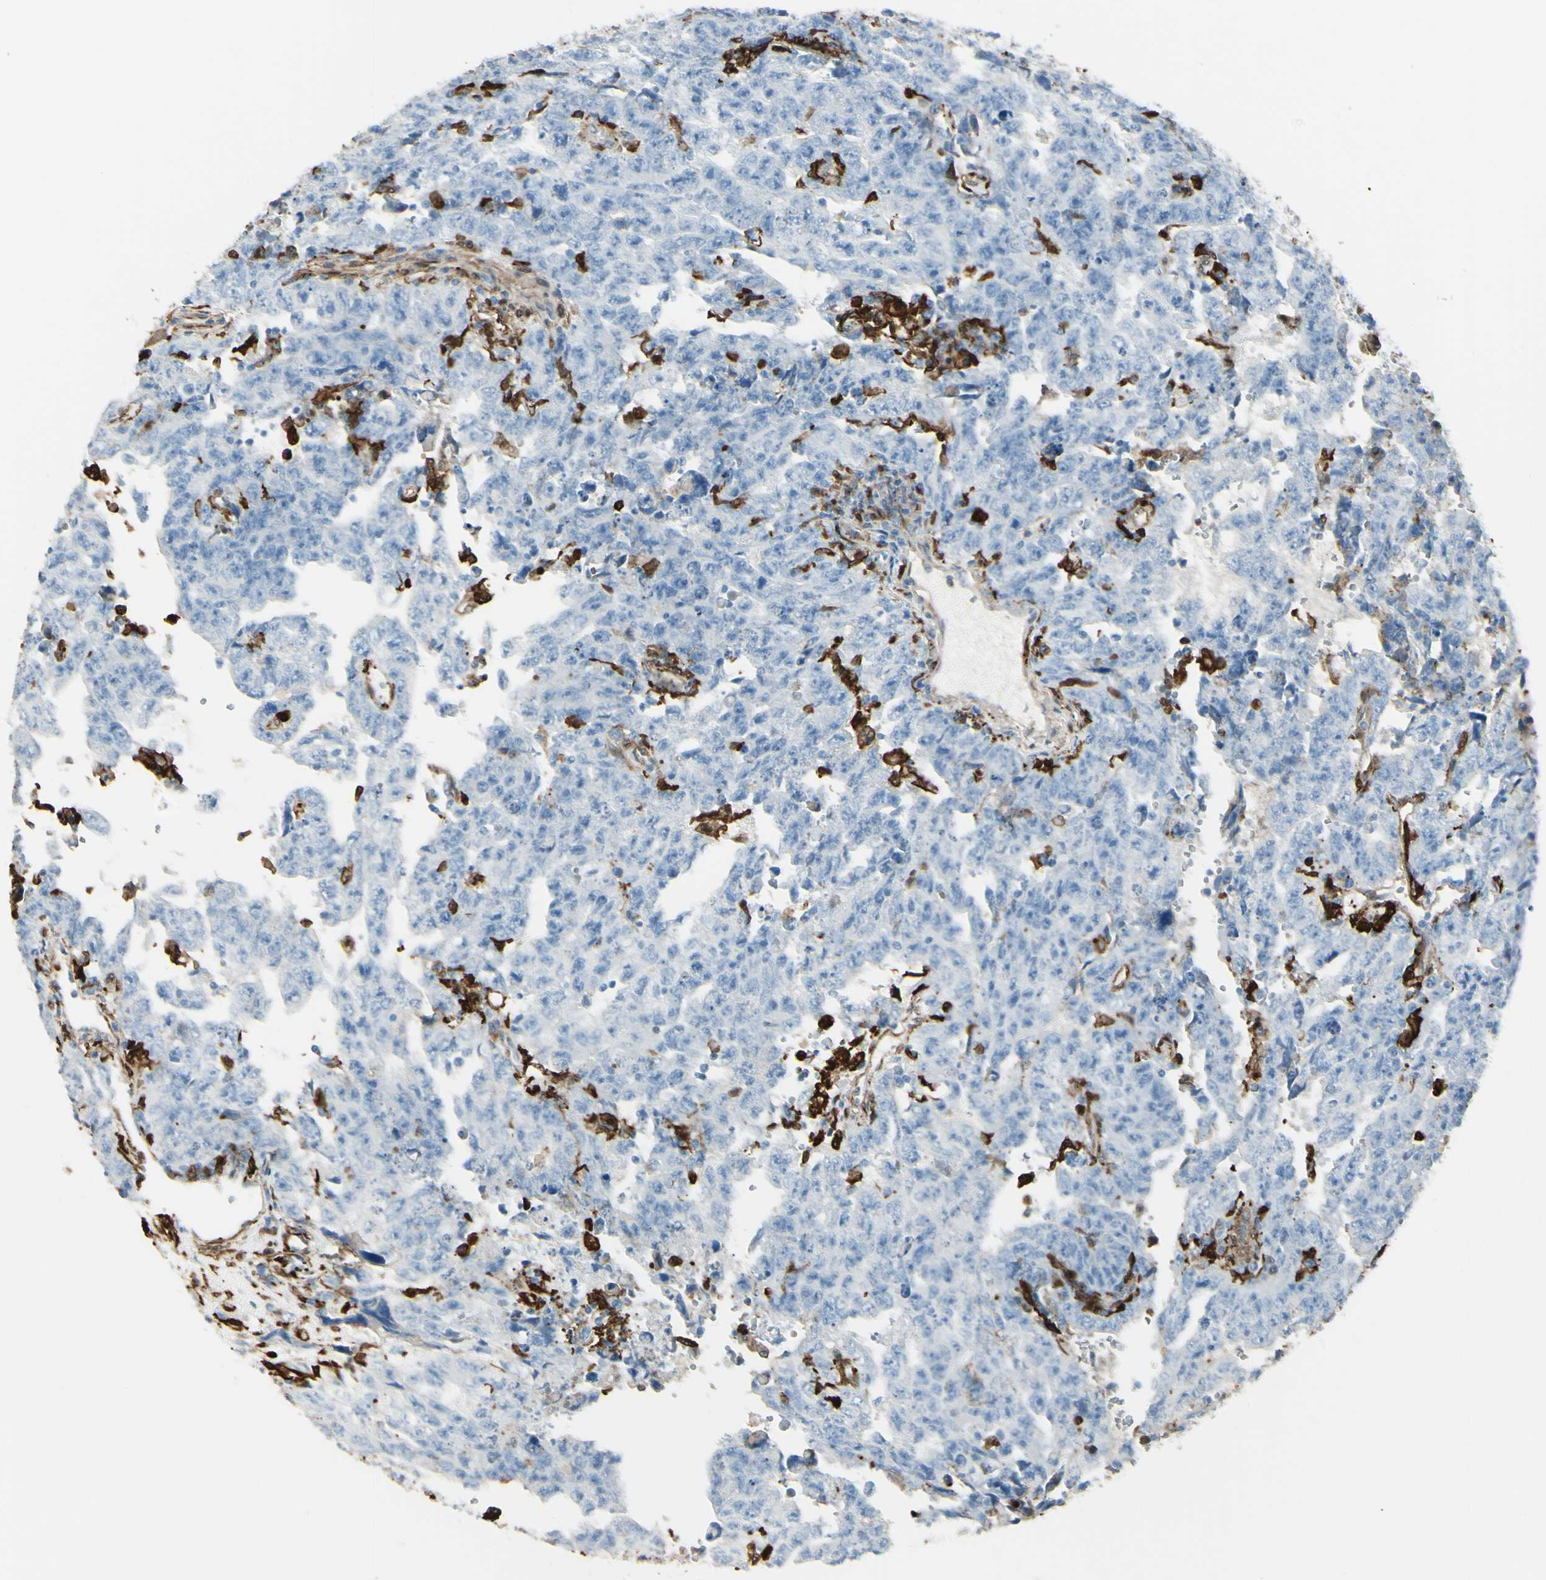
{"staining": {"intensity": "negative", "quantity": "none", "location": "none"}, "tissue": "testis cancer", "cell_type": "Tumor cells", "image_type": "cancer", "snomed": [{"axis": "morphology", "description": "Carcinoma, Embryonal, NOS"}, {"axis": "topography", "description": "Testis"}], "caption": "The micrograph displays no staining of tumor cells in testis cancer.", "gene": "GSN", "patient": {"sex": "male", "age": 28}}